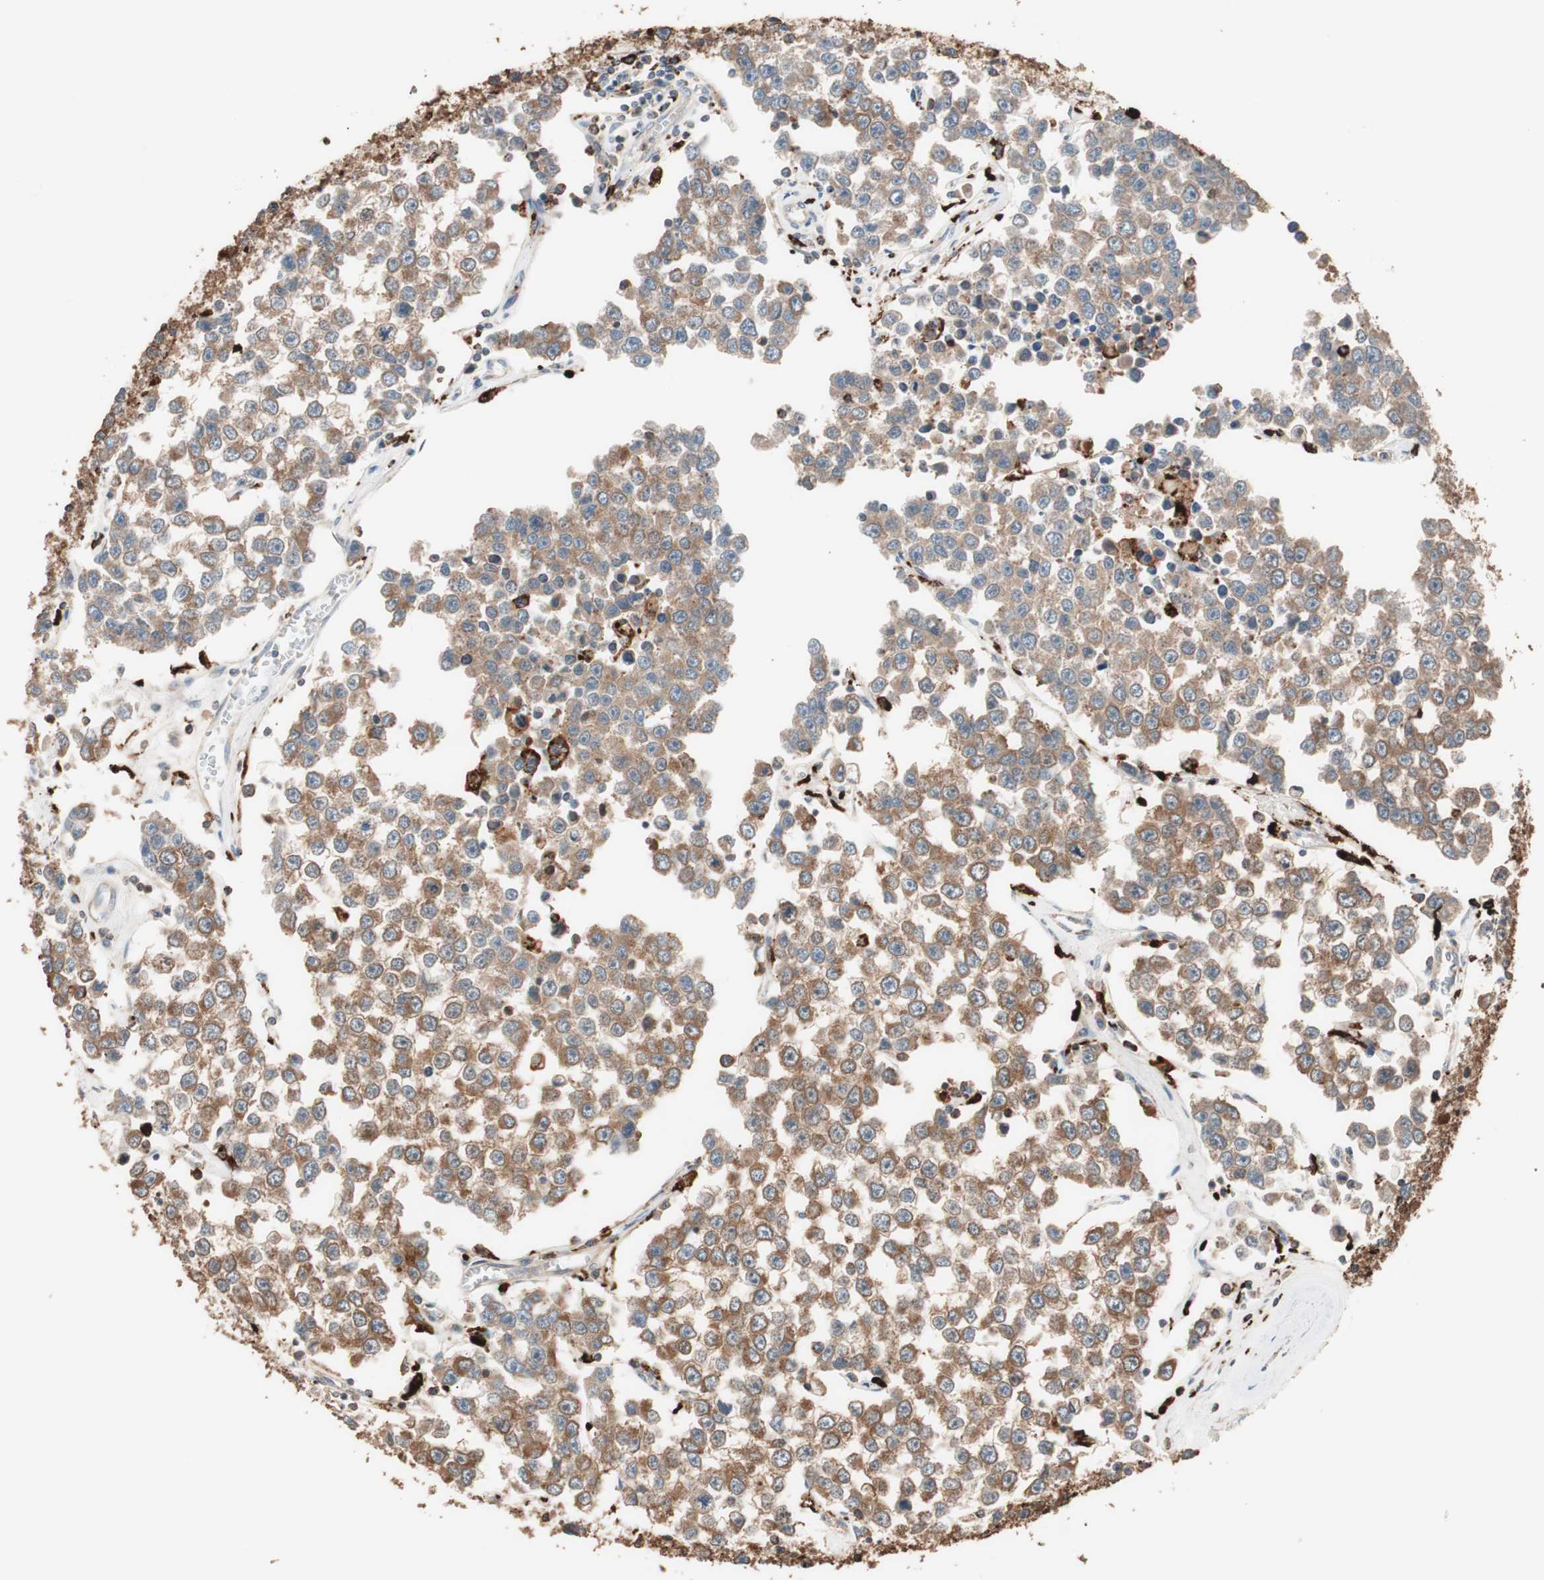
{"staining": {"intensity": "moderate", "quantity": ">75%", "location": "cytoplasmic/membranous"}, "tissue": "testis cancer", "cell_type": "Tumor cells", "image_type": "cancer", "snomed": [{"axis": "morphology", "description": "Seminoma, NOS"}, {"axis": "morphology", "description": "Carcinoma, Embryonal, NOS"}, {"axis": "topography", "description": "Testis"}], "caption": "DAB (3,3'-diaminobenzidine) immunohistochemical staining of human testis cancer (seminoma) displays moderate cytoplasmic/membranous protein positivity in approximately >75% of tumor cells. (IHC, brightfield microscopy, high magnification).", "gene": "CCT3", "patient": {"sex": "male", "age": 52}}